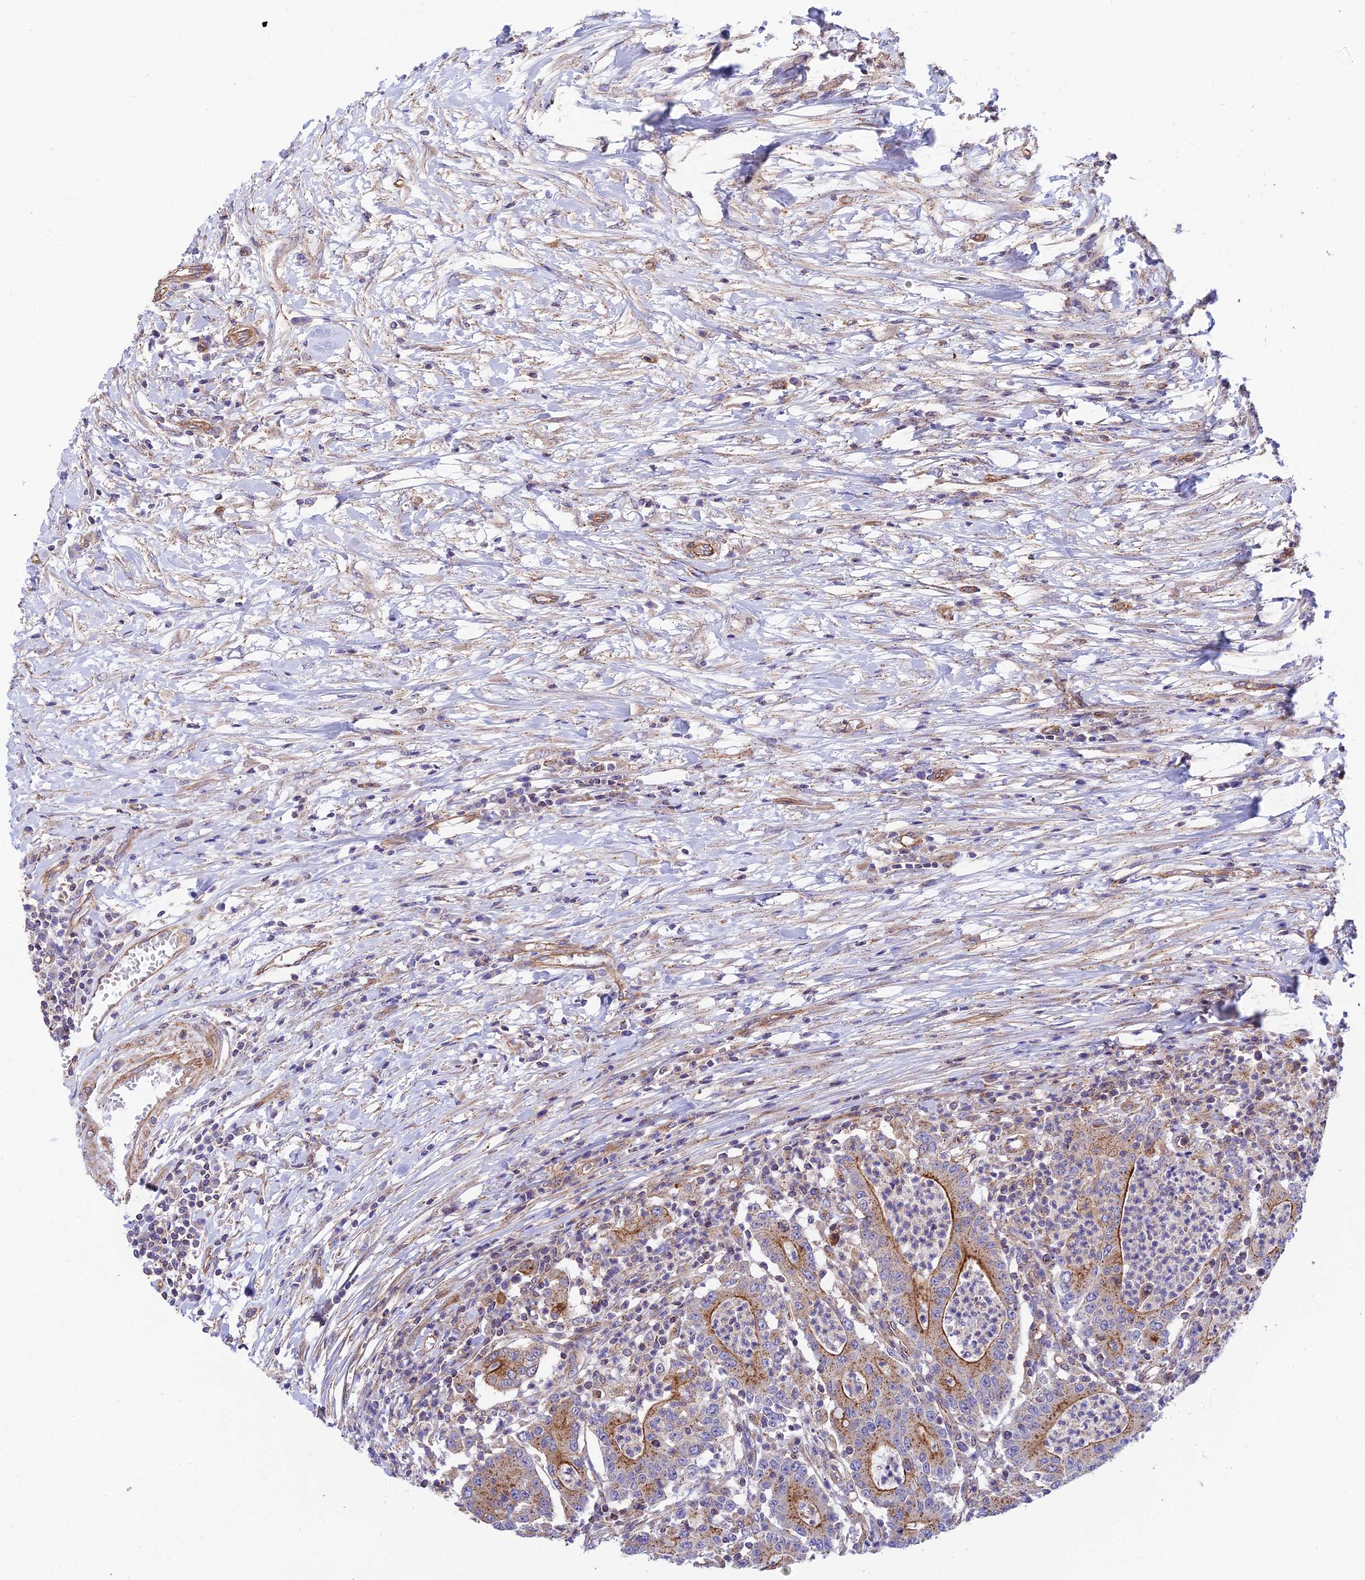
{"staining": {"intensity": "moderate", "quantity": ">75%", "location": "cytoplasmic/membranous"}, "tissue": "colorectal cancer", "cell_type": "Tumor cells", "image_type": "cancer", "snomed": [{"axis": "morphology", "description": "Adenocarcinoma, NOS"}, {"axis": "topography", "description": "Colon"}], "caption": "Colorectal adenocarcinoma stained for a protein demonstrates moderate cytoplasmic/membranous positivity in tumor cells. (DAB (3,3'-diaminobenzidine) = brown stain, brightfield microscopy at high magnification).", "gene": "QRFP", "patient": {"sex": "male", "age": 83}}